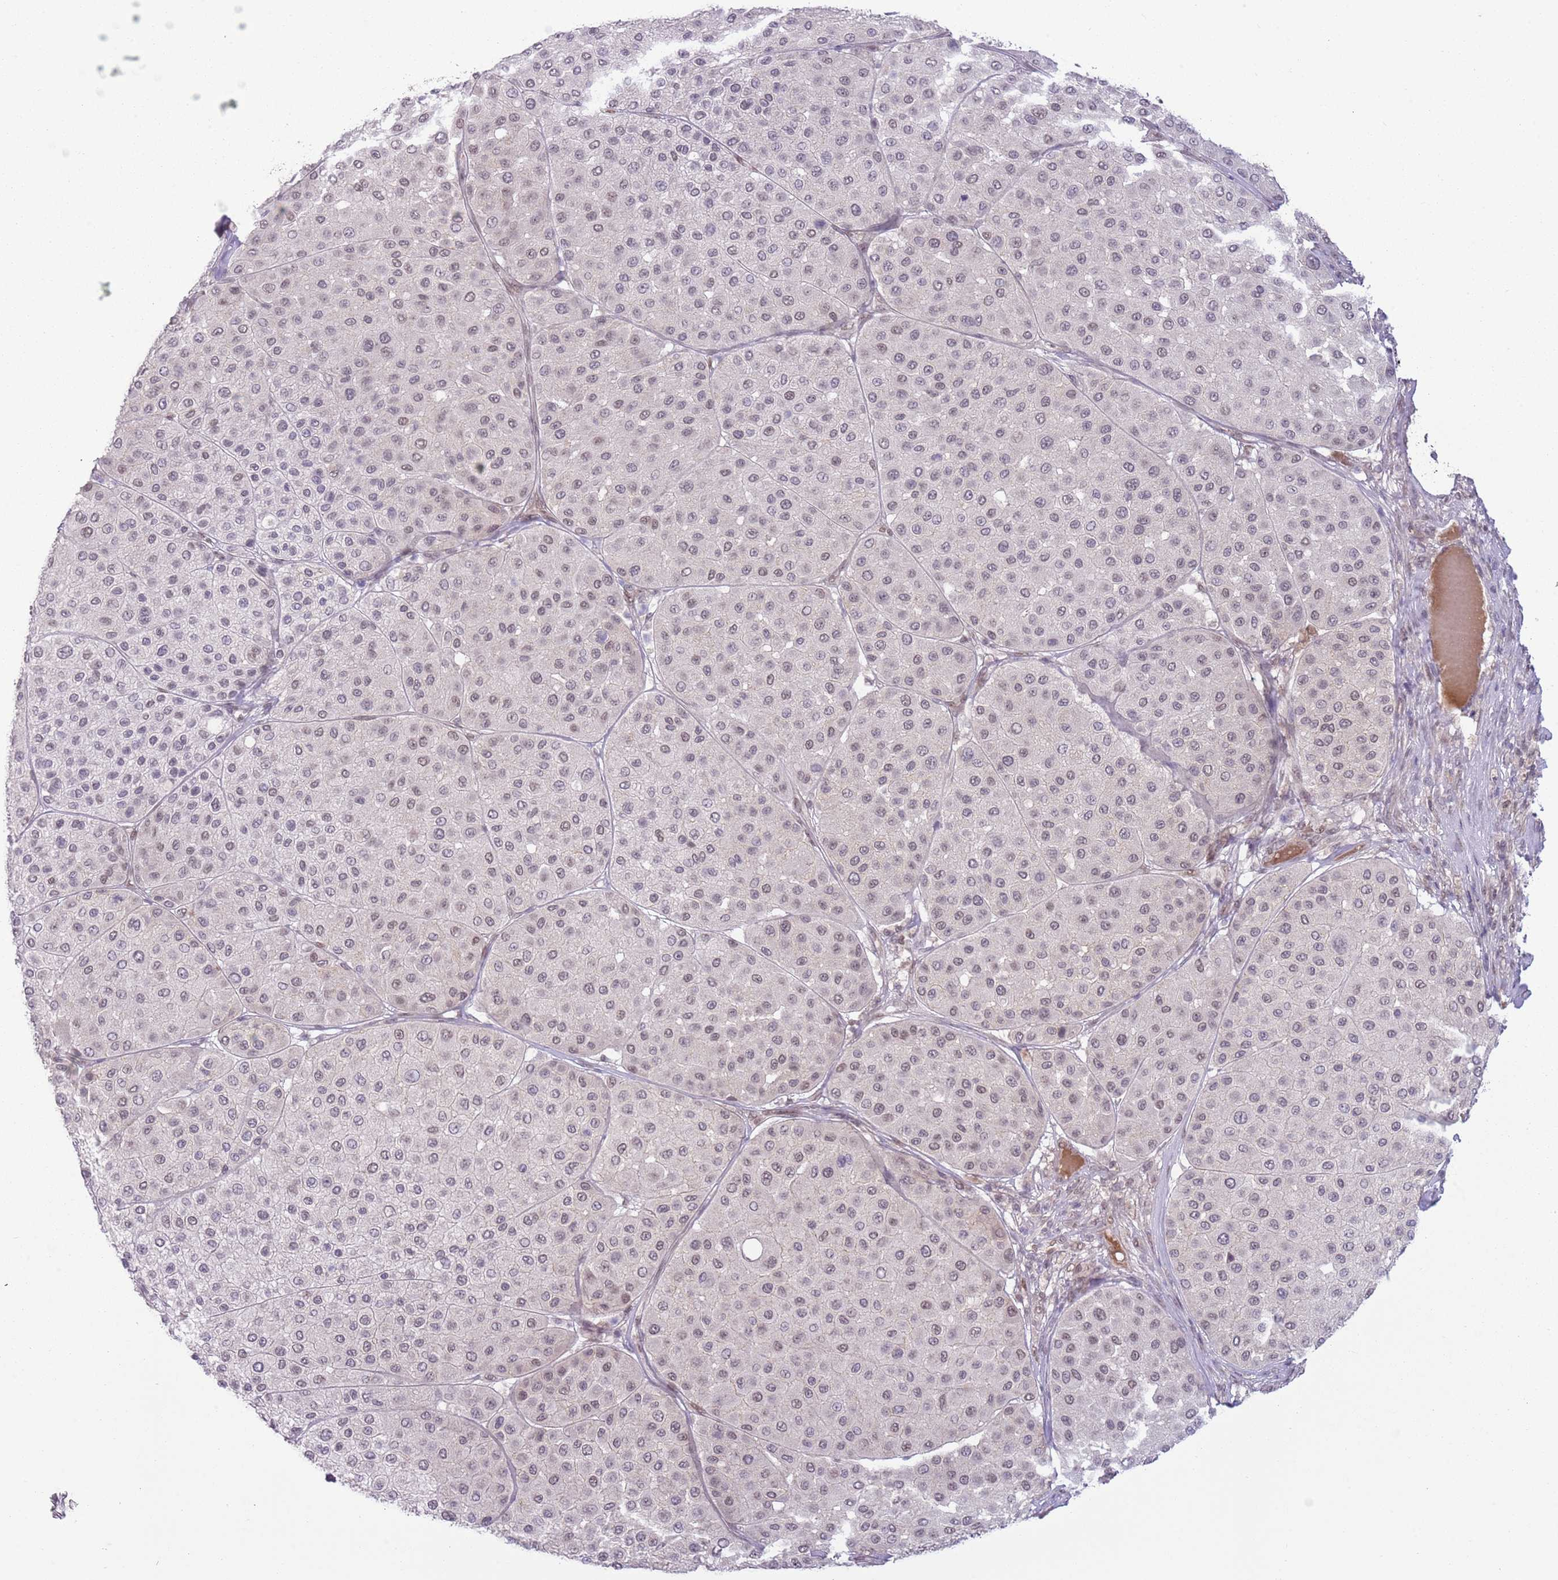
{"staining": {"intensity": "moderate", "quantity": "25%-75%", "location": "nuclear"}, "tissue": "melanoma", "cell_type": "Tumor cells", "image_type": "cancer", "snomed": [{"axis": "morphology", "description": "Malignant melanoma, Metastatic site"}, {"axis": "topography", "description": "Smooth muscle"}], "caption": "Malignant melanoma (metastatic site) stained for a protein displays moderate nuclear positivity in tumor cells. (brown staining indicates protein expression, while blue staining denotes nuclei).", "gene": "TM2D1", "patient": {"sex": "male", "age": 41}}